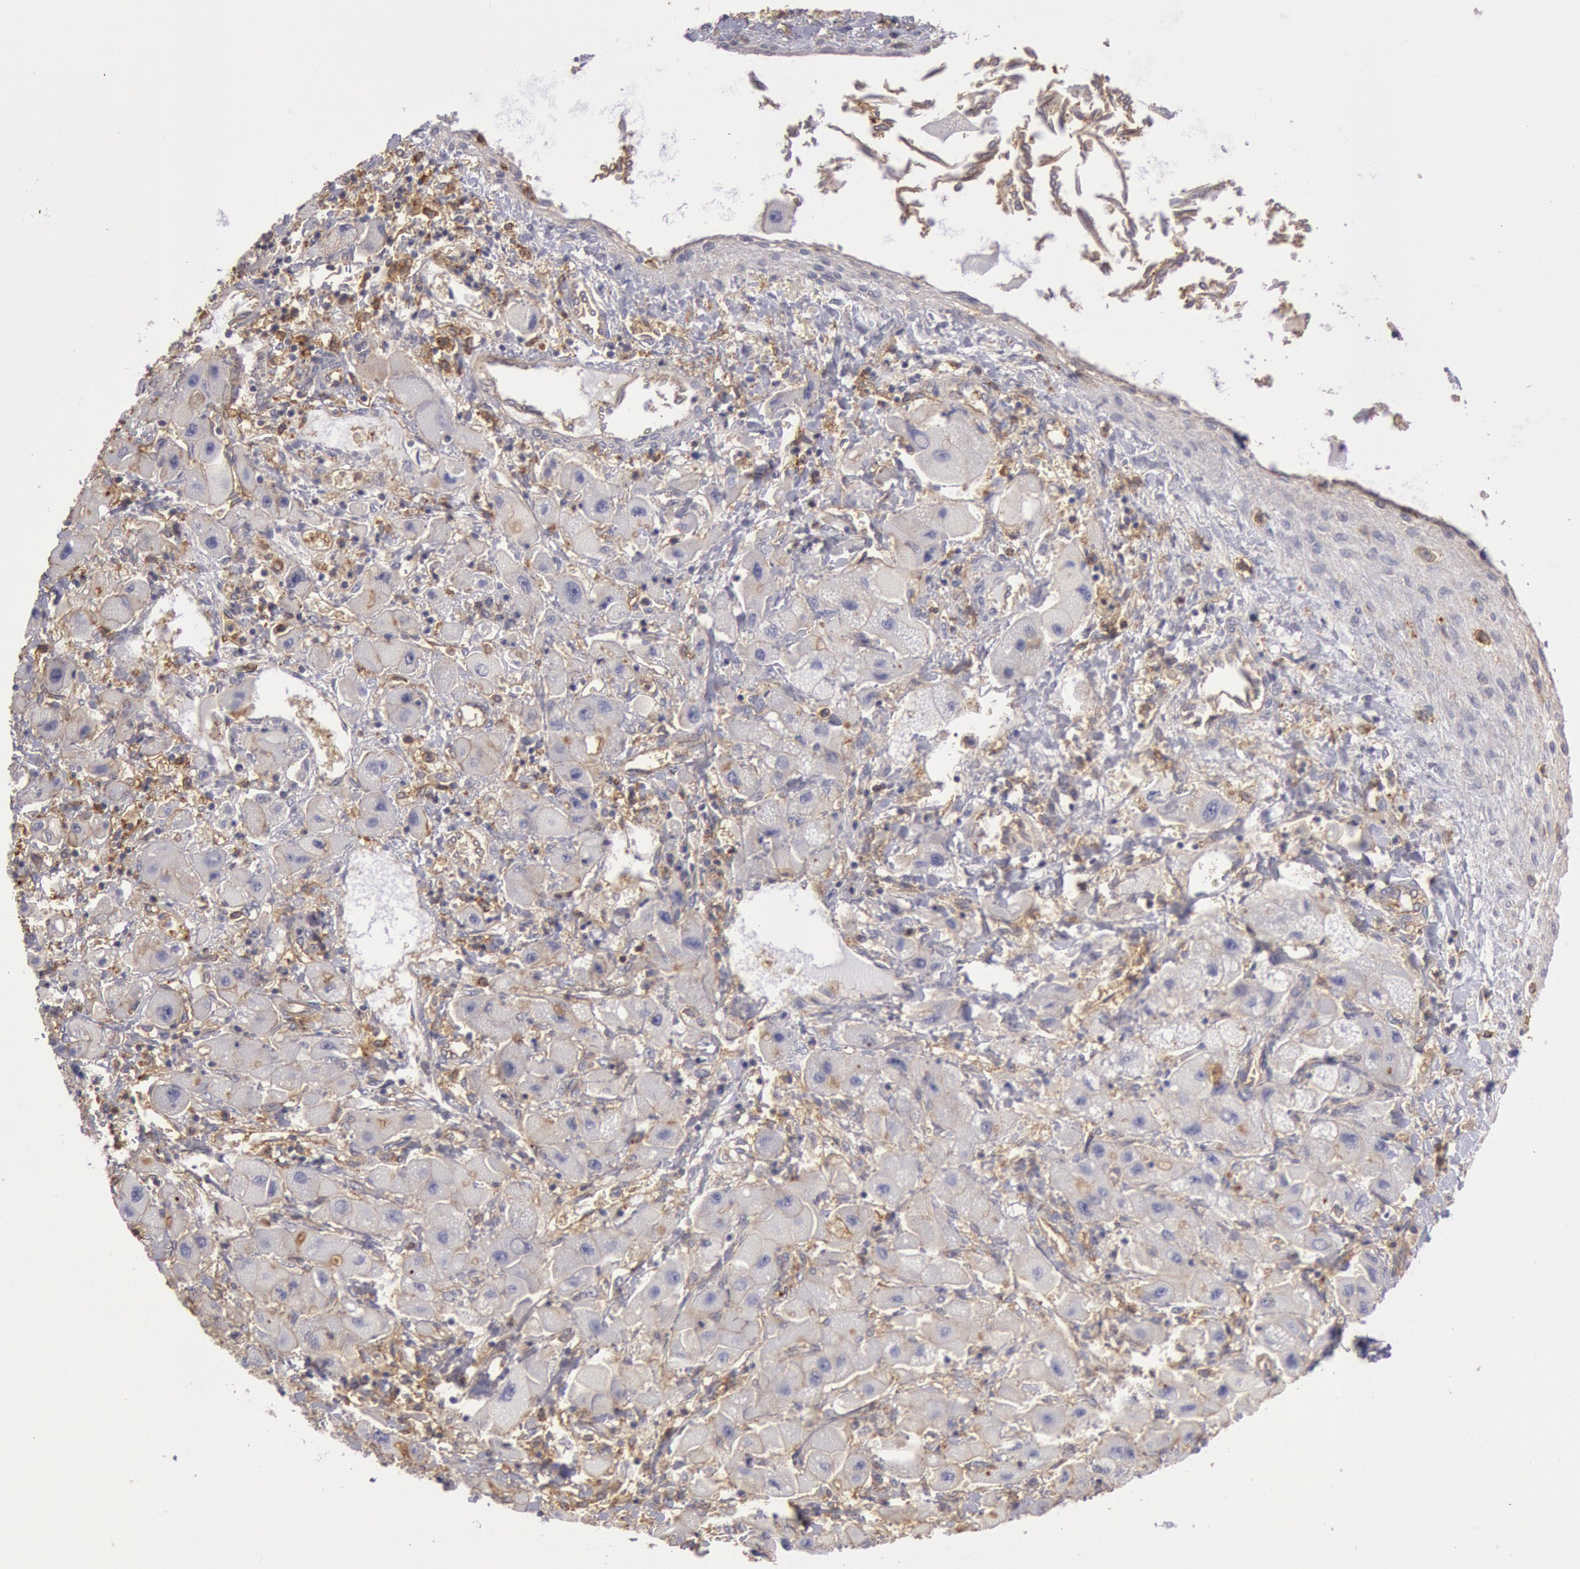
{"staining": {"intensity": "weak", "quantity": "25%-75%", "location": "cytoplasmic/membranous"}, "tissue": "liver cancer", "cell_type": "Tumor cells", "image_type": "cancer", "snomed": [{"axis": "morphology", "description": "Carcinoma, Hepatocellular, NOS"}, {"axis": "topography", "description": "Liver"}], "caption": "Immunohistochemistry staining of hepatocellular carcinoma (liver), which shows low levels of weak cytoplasmic/membranous expression in approximately 25%-75% of tumor cells indicating weak cytoplasmic/membranous protein staining. The staining was performed using DAB (3,3'-diaminobenzidine) (brown) for protein detection and nuclei were counterstained in hematoxylin (blue).", "gene": "SNAP23", "patient": {"sex": "male", "age": 24}}